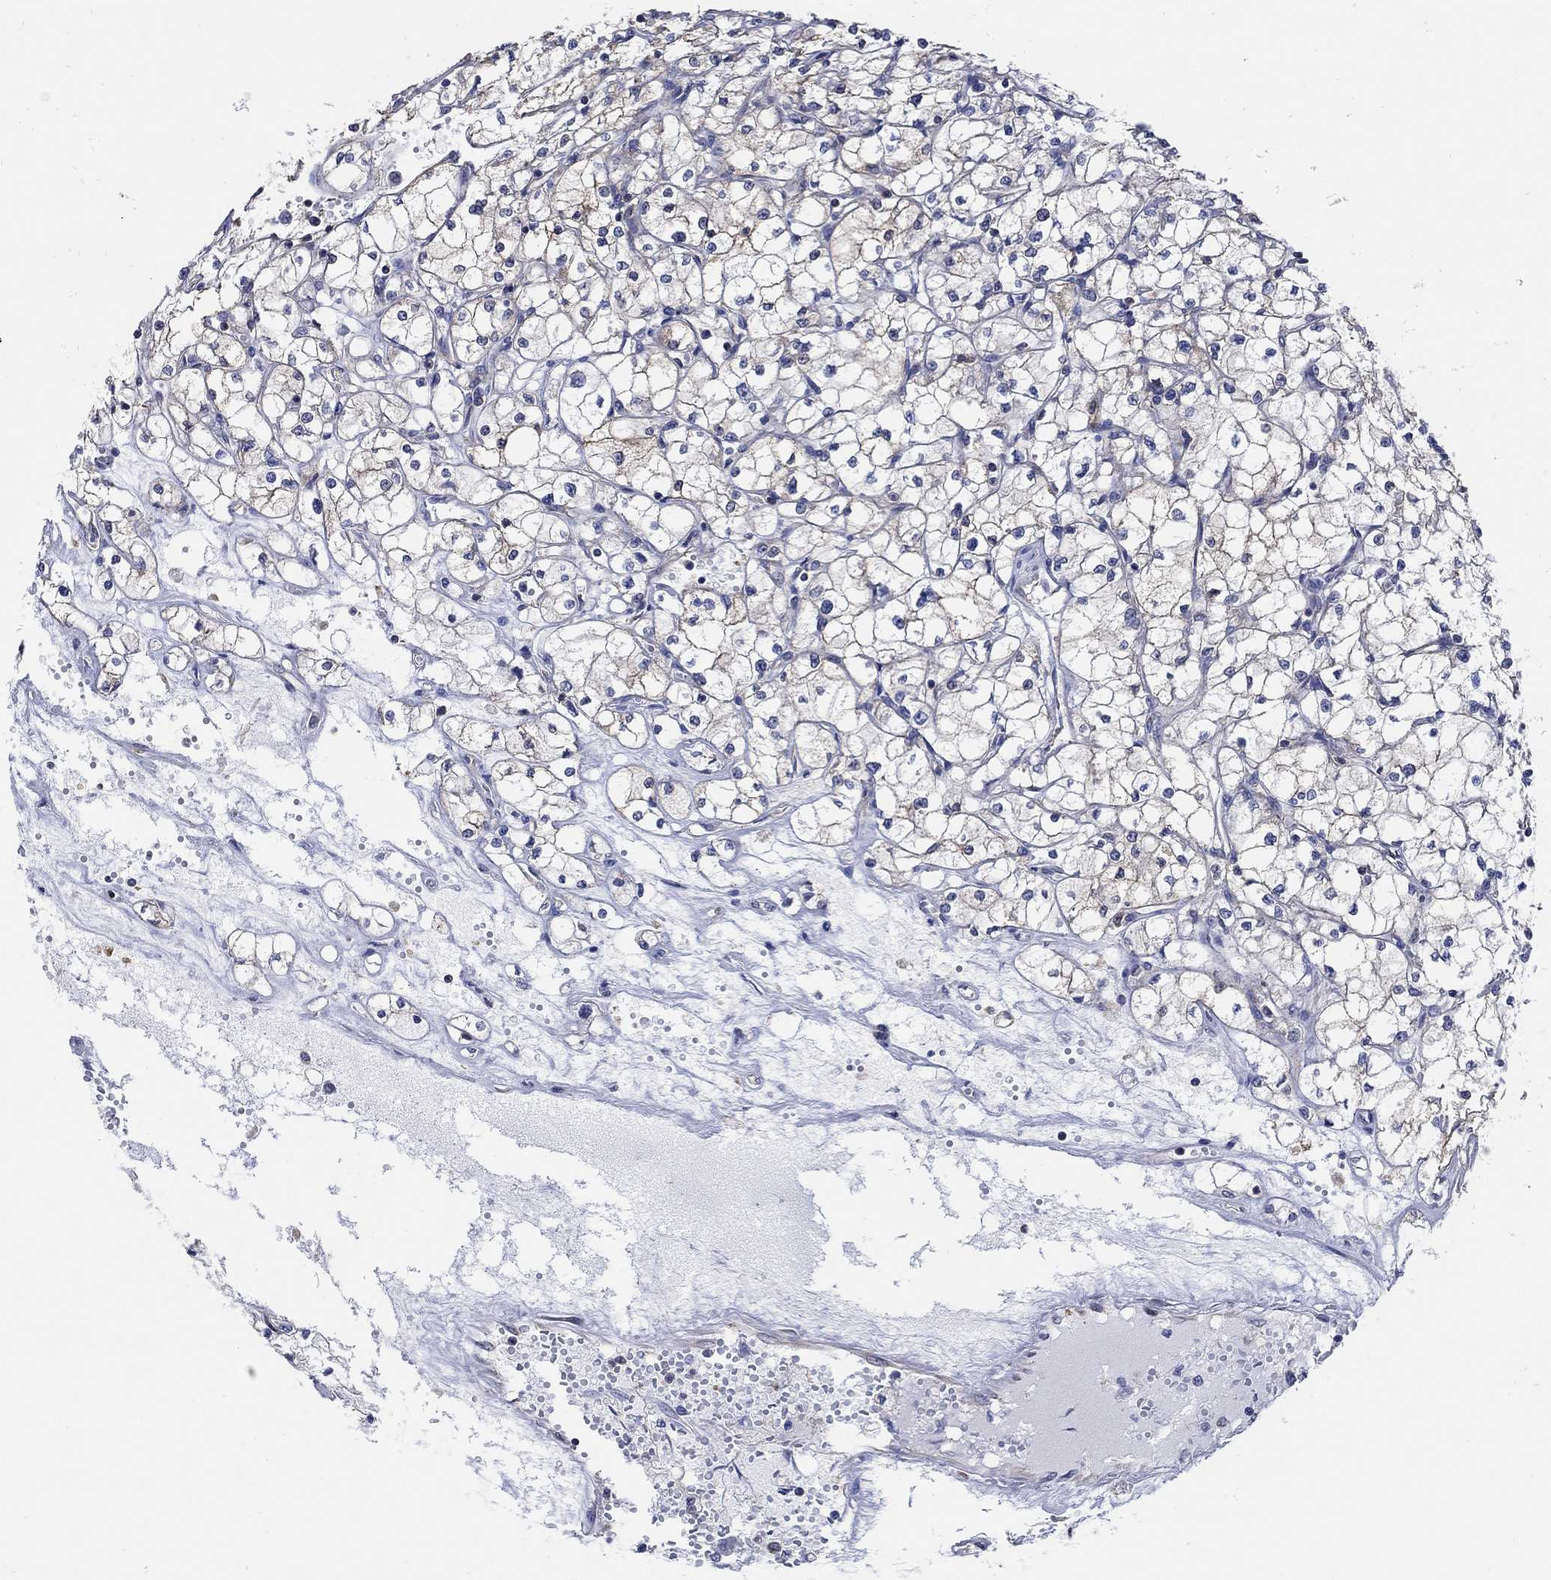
{"staining": {"intensity": "negative", "quantity": "none", "location": "none"}, "tissue": "renal cancer", "cell_type": "Tumor cells", "image_type": "cancer", "snomed": [{"axis": "morphology", "description": "Adenocarcinoma, NOS"}, {"axis": "topography", "description": "Kidney"}], "caption": "A photomicrograph of renal adenocarcinoma stained for a protein demonstrates no brown staining in tumor cells.", "gene": "TEKT3", "patient": {"sex": "male", "age": 67}}